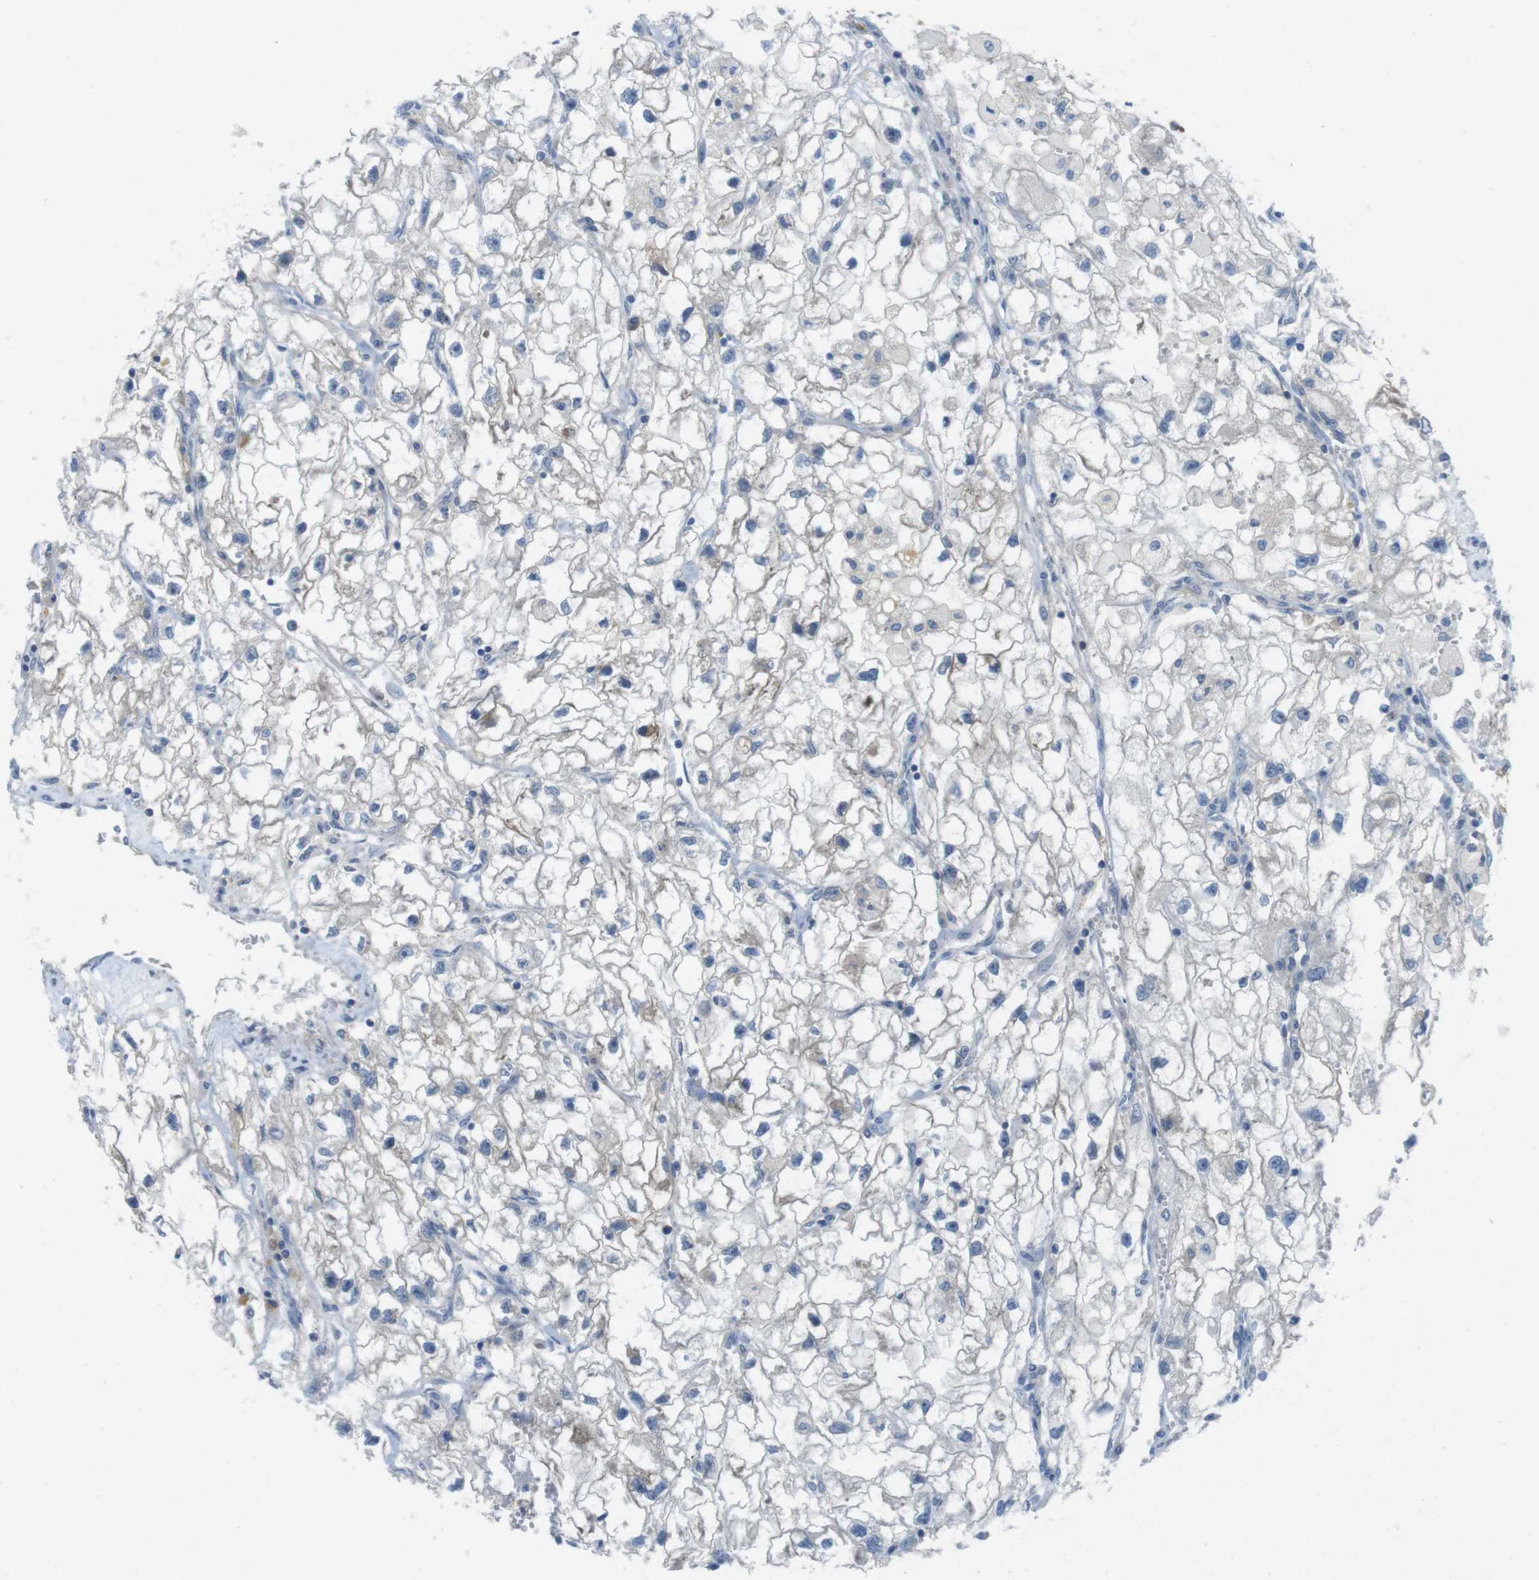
{"staining": {"intensity": "weak", "quantity": "<25%", "location": "cytoplasmic/membranous"}, "tissue": "renal cancer", "cell_type": "Tumor cells", "image_type": "cancer", "snomed": [{"axis": "morphology", "description": "Adenocarcinoma, NOS"}, {"axis": "topography", "description": "Kidney"}], "caption": "A high-resolution micrograph shows IHC staining of adenocarcinoma (renal), which demonstrates no significant expression in tumor cells. The staining was performed using DAB (3,3'-diaminobenzidine) to visualize the protein expression in brown, while the nuclei were stained in blue with hematoxylin (Magnification: 20x).", "gene": "MTHFD1", "patient": {"sex": "female", "age": 70}}